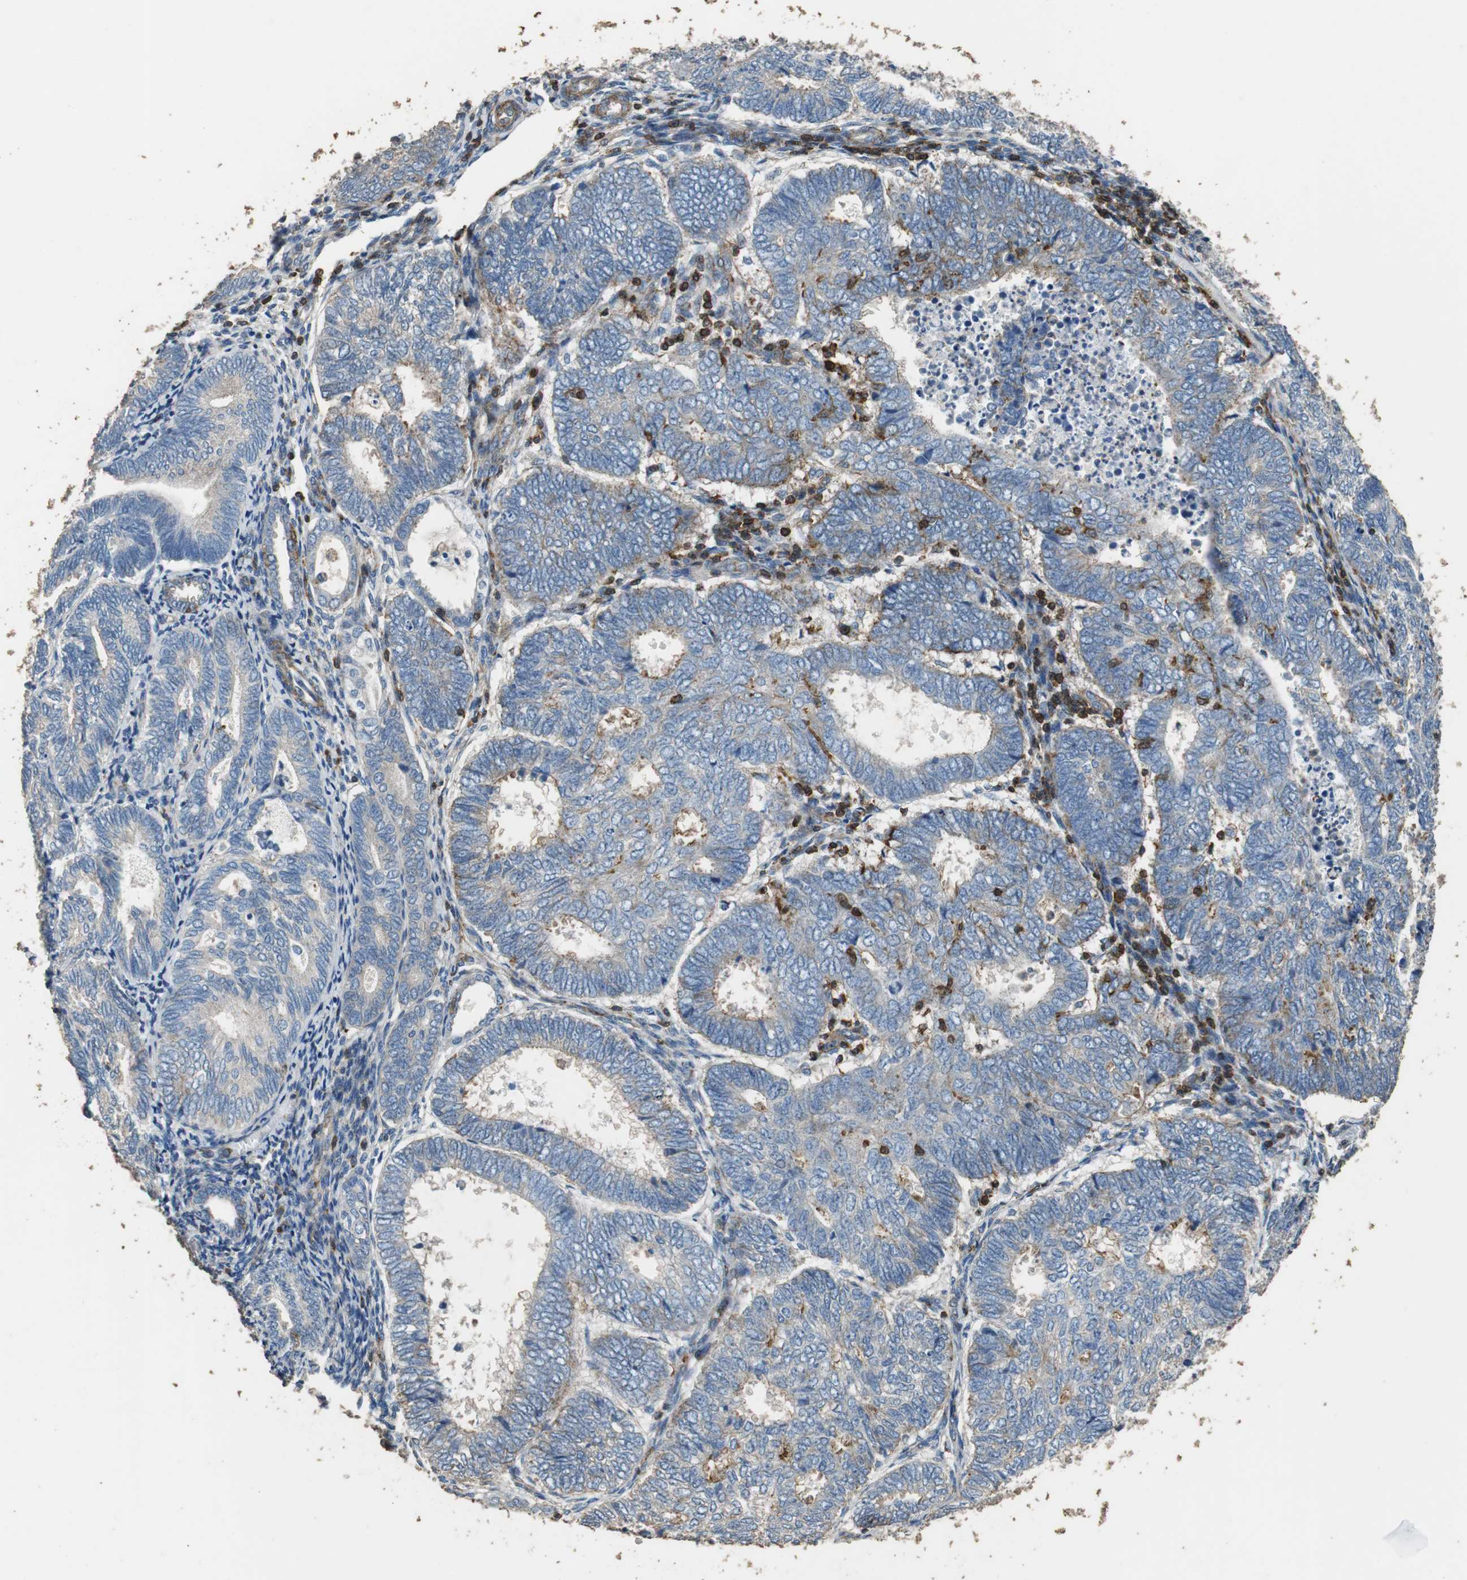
{"staining": {"intensity": "weak", "quantity": ">75%", "location": "cytoplasmic/membranous"}, "tissue": "endometrial cancer", "cell_type": "Tumor cells", "image_type": "cancer", "snomed": [{"axis": "morphology", "description": "Adenocarcinoma, NOS"}, {"axis": "topography", "description": "Uterus"}], "caption": "Tumor cells demonstrate low levels of weak cytoplasmic/membranous expression in about >75% of cells in human adenocarcinoma (endometrial).", "gene": "PRKRA", "patient": {"sex": "female", "age": 60}}